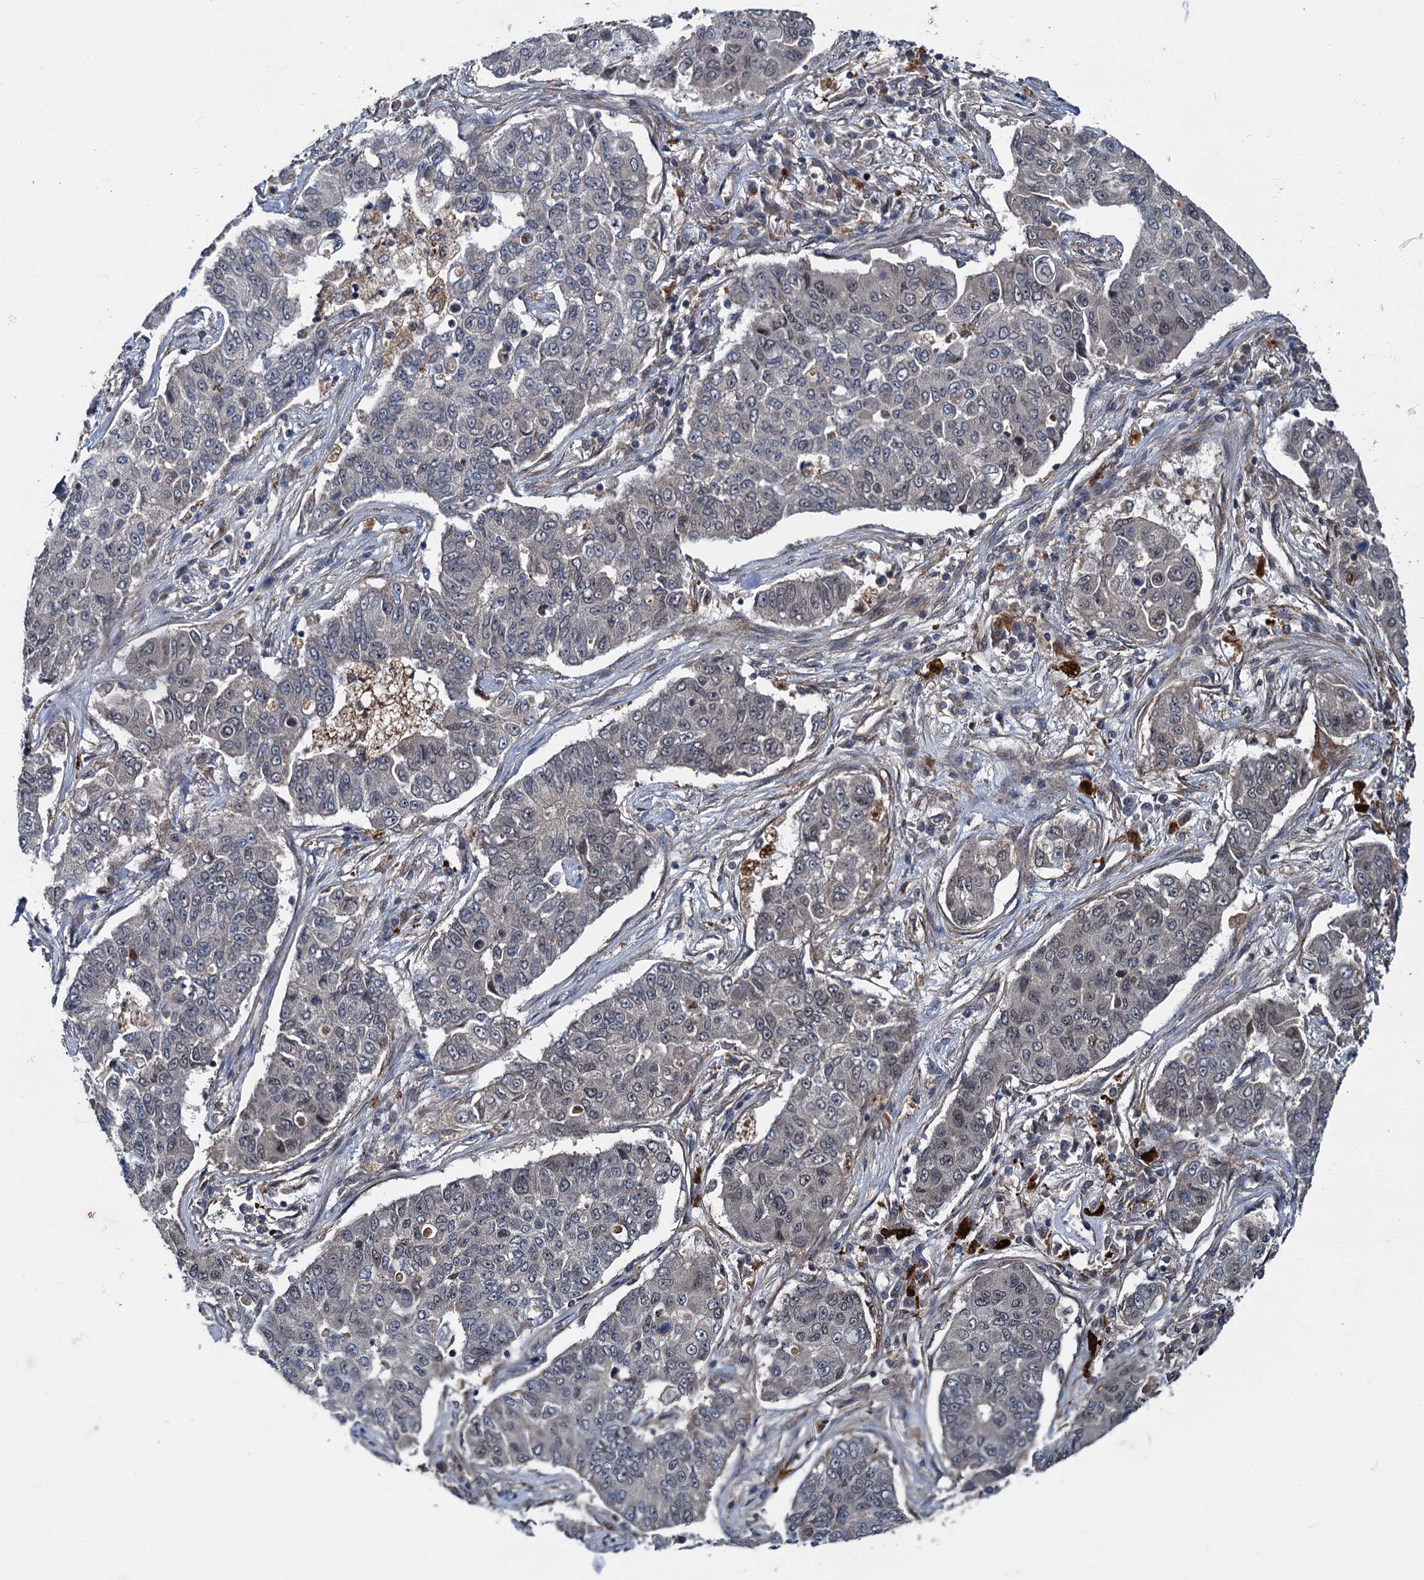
{"staining": {"intensity": "negative", "quantity": "none", "location": "none"}, "tissue": "lung cancer", "cell_type": "Tumor cells", "image_type": "cancer", "snomed": [{"axis": "morphology", "description": "Squamous cell carcinoma, NOS"}, {"axis": "topography", "description": "Lung"}], "caption": "Protein analysis of lung squamous cell carcinoma demonstrates no significant expression in tumor cells.", "gene": "ZFYVE19", "patient": {"sex": "male", "age": 74}}